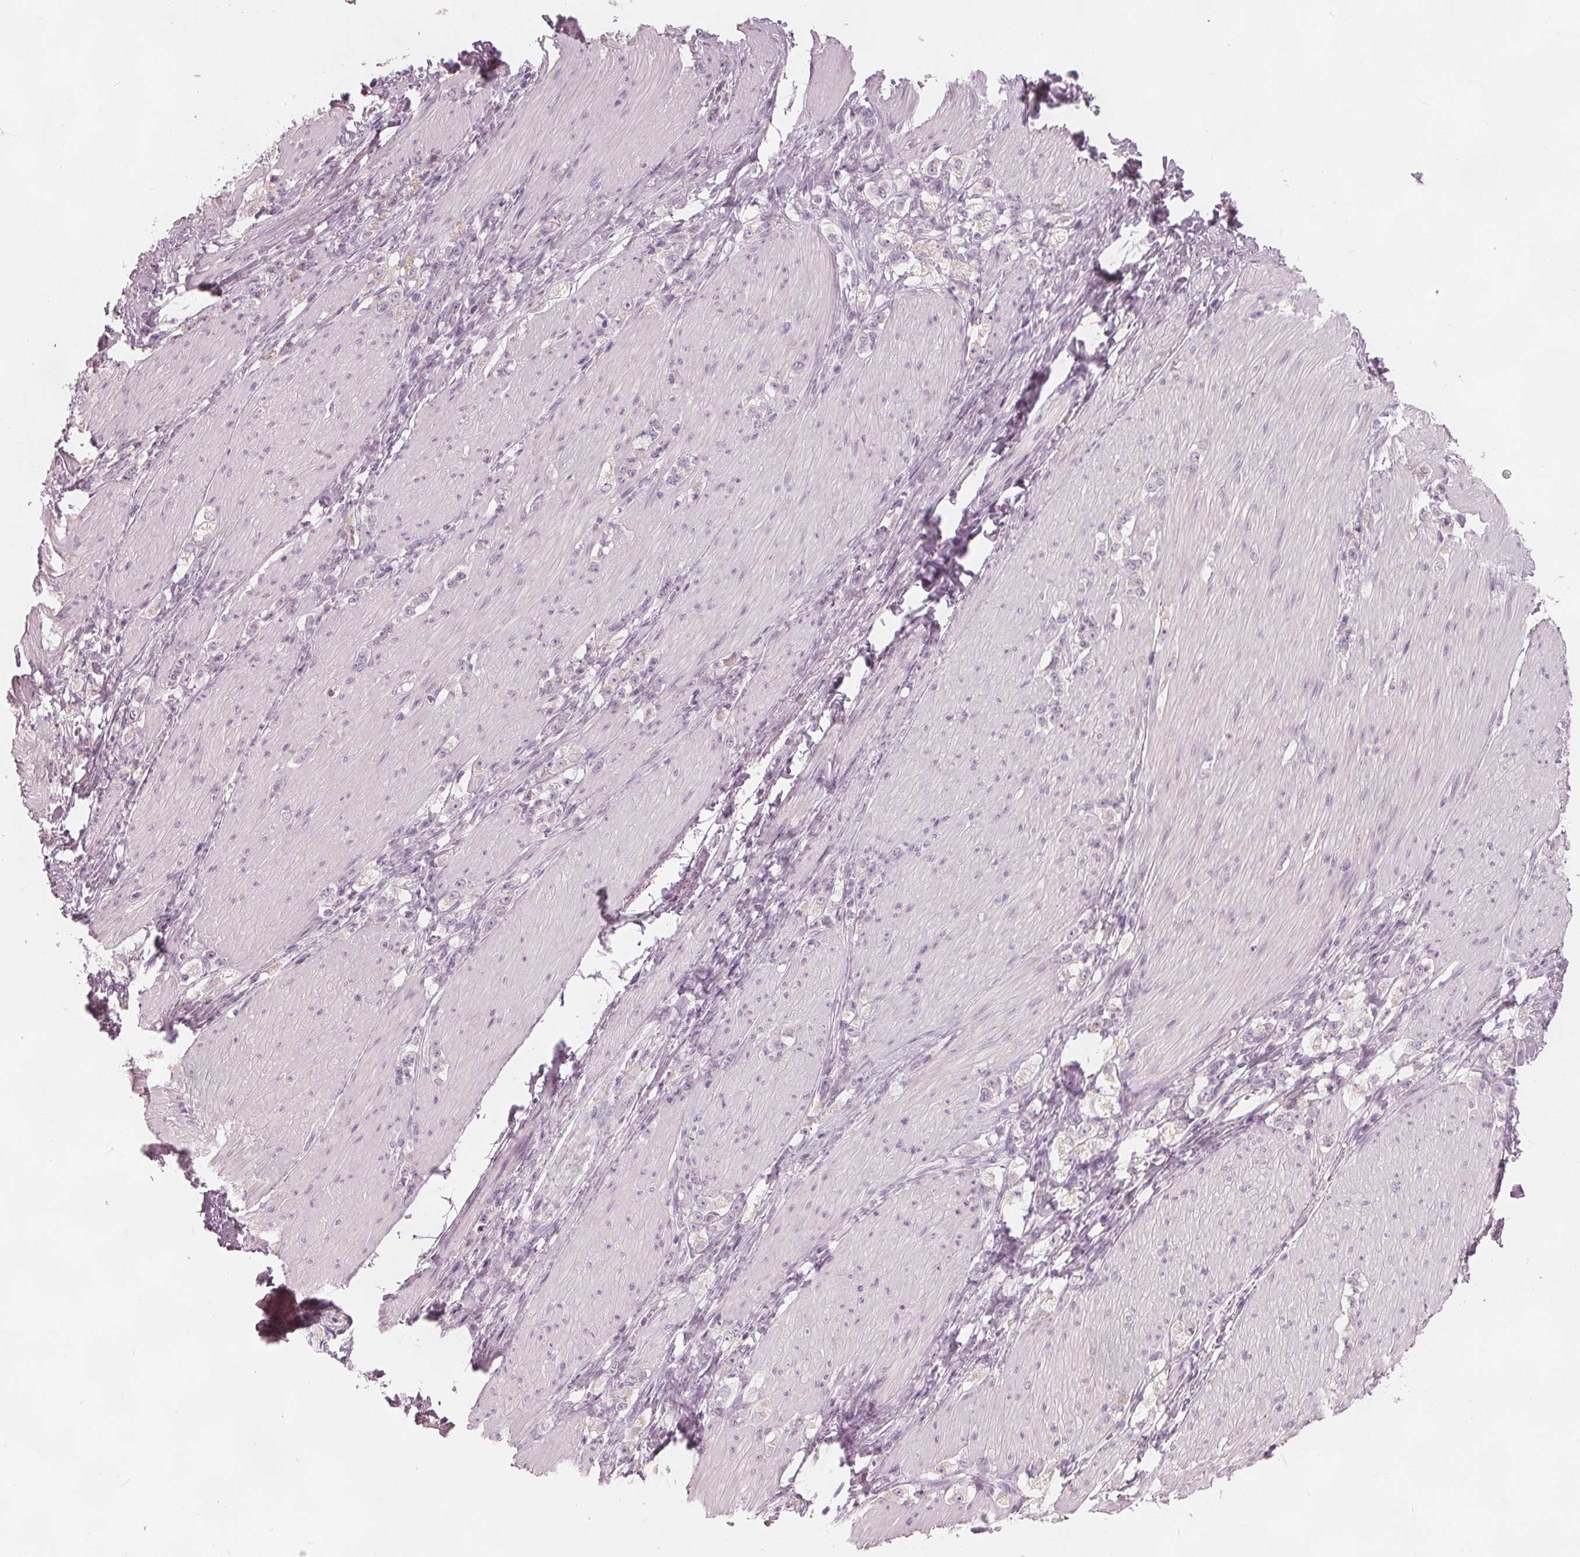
{"staining": {"intensity": "negative", "quantity": "none", "location": "none"}, "tissue": "stomach cancer", "cell_type": "Tumor cells", "image_type": "cancer", "snomed": [{"axis": "morphology", "description": "Adenocarcinoma, NOS"}, {"axis": "topography", "description": "Stomach, lower"}], "caption": "Protein analysis of stomach adenocarcinoma demonstrates no significant expression in tumor cells.", "gene": "BRSK1", "patient": {"sex": "male", "age": 88}}